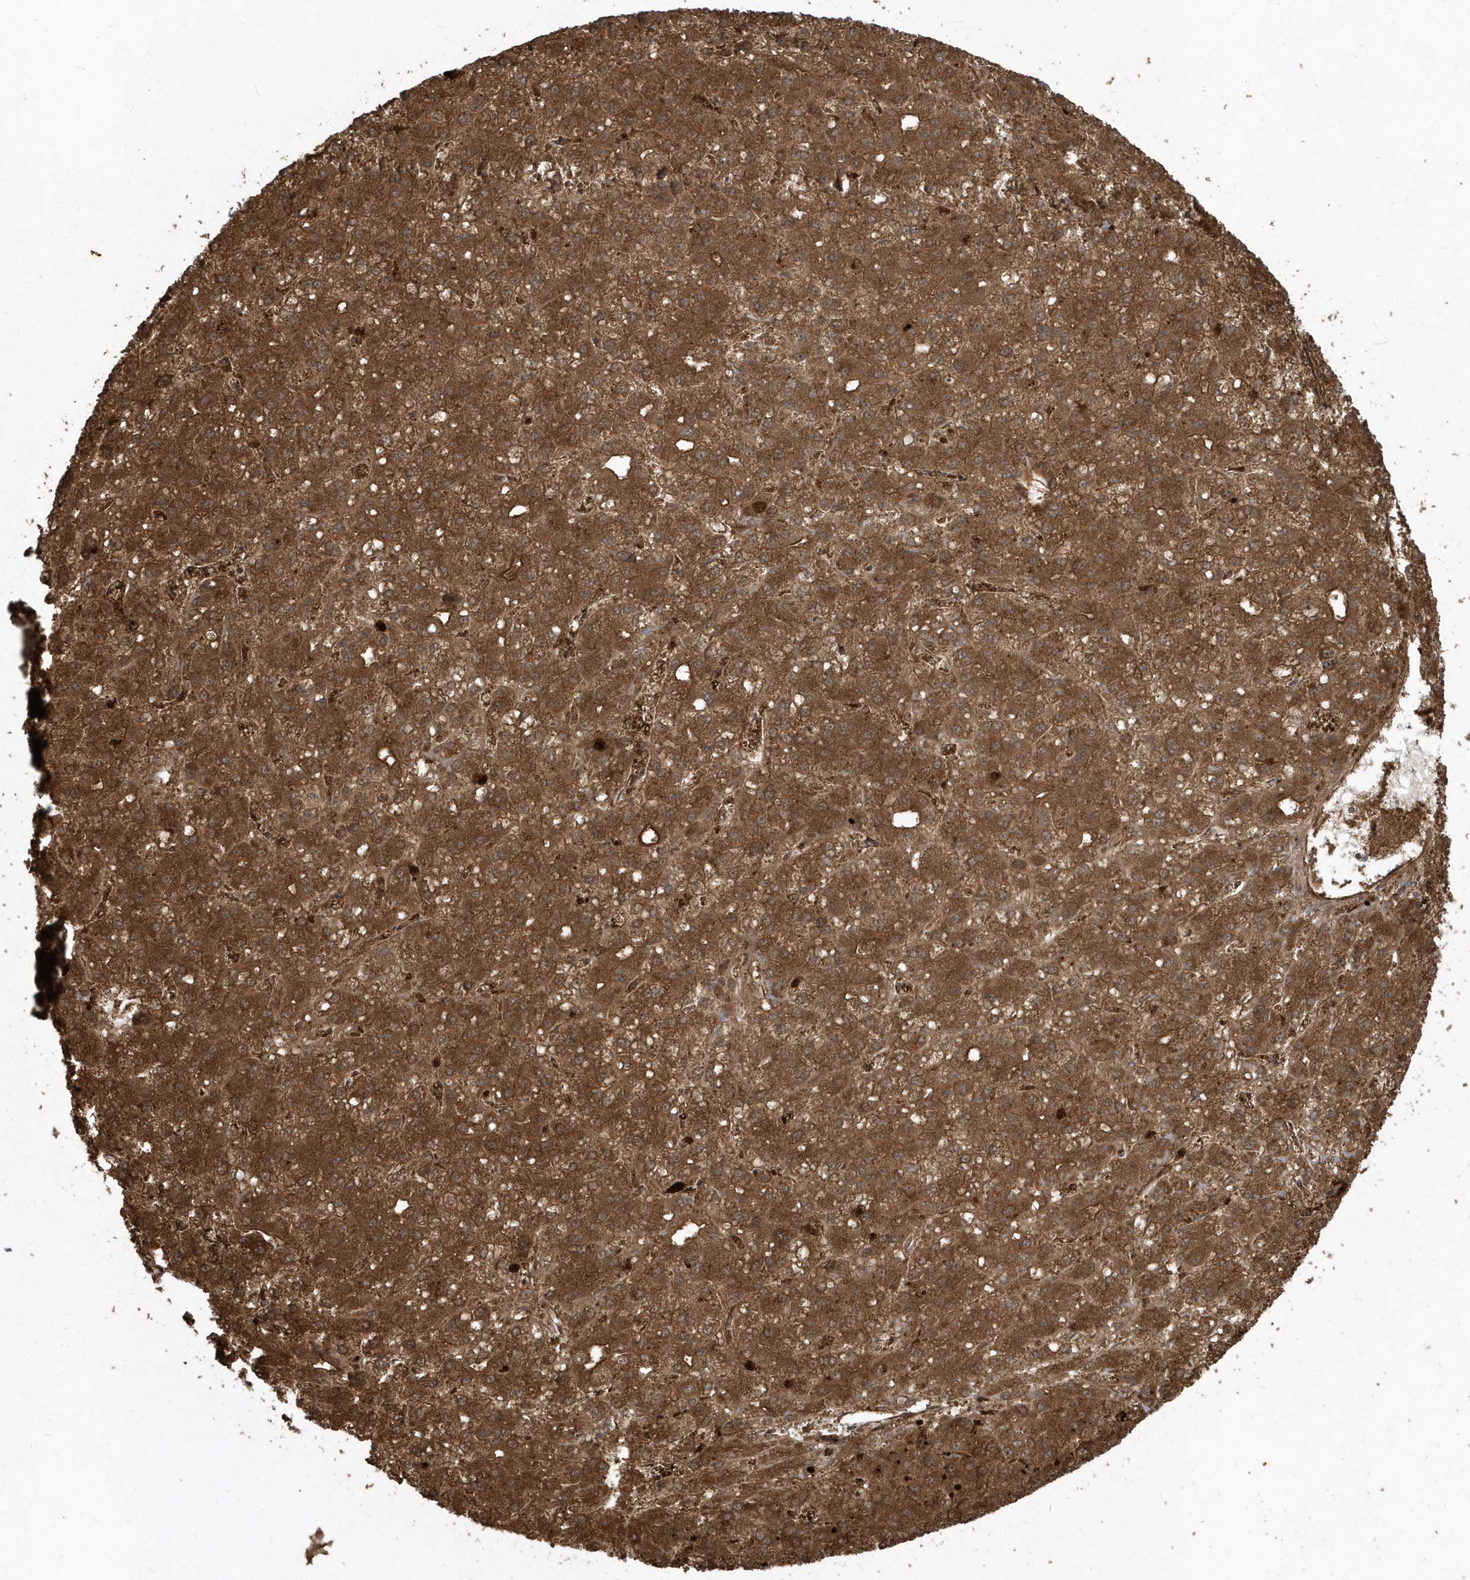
{"staining": {"intensity": "strong", "quantity": ">75%", "location": "cytoplasmic/membranous"}, "tissue": "liver cancer", "cell_type": "Tumor cells", "image_type": "cancer", "snomed": [{"axis": "morphology", "description": "Carcinoma, Hepatocellular, NOS"}, {"axis": "topography", "description": "Liver"}], "caption": "The photomicrograph displays a brown stain indicating the presence of a protein in the cytoplasmic/membranous of tumor cells in liver cancer. (brown staining indicates protein expression, while blue staining denotes nuclei).", "gene": "HNMT", "patient": {"sex": "male", "age": 67}}